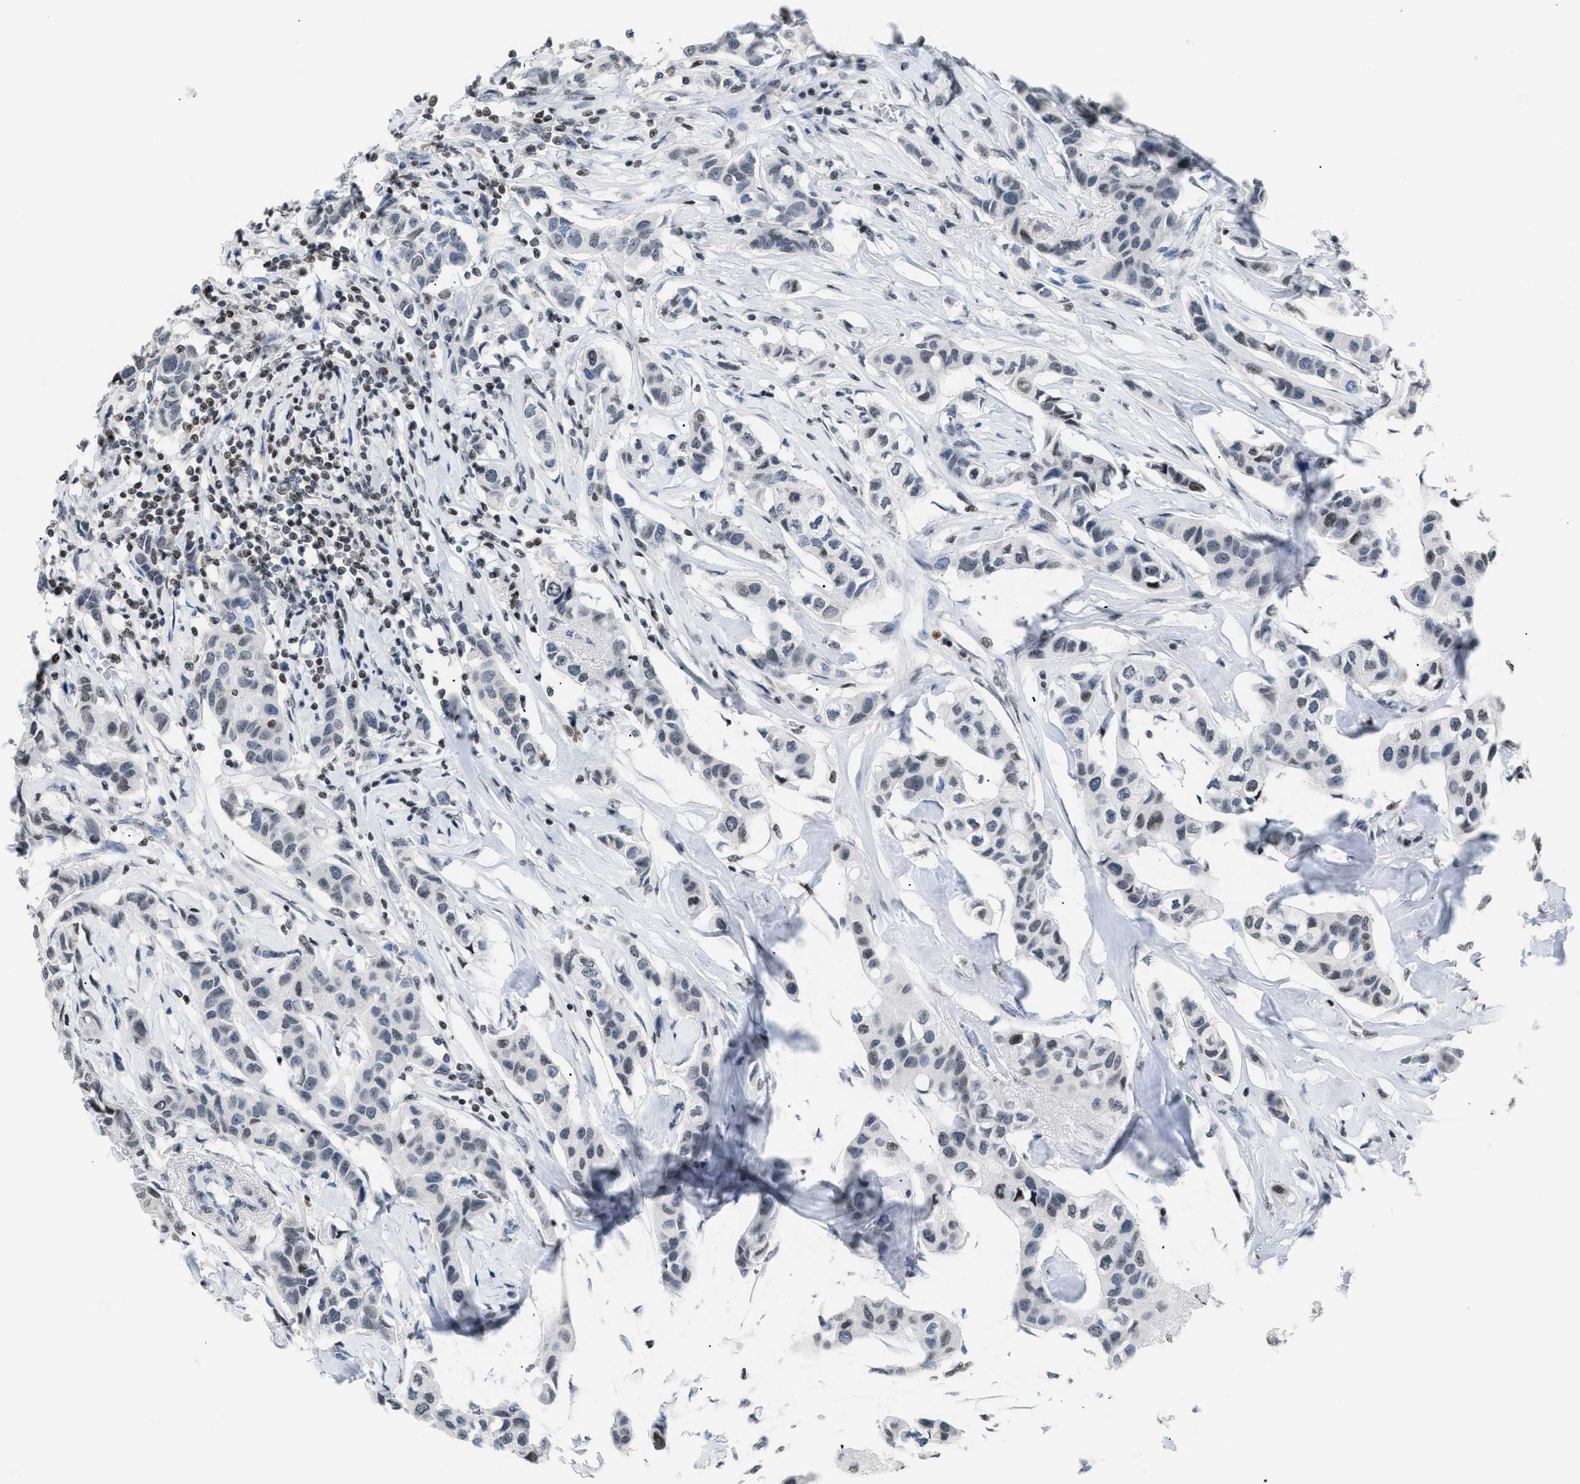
{"staining": {"intensity": "weak", "quantity": "25%-75%", "location": "nuclear"}, "tissue": "breast cancer", "cell_type": "Tumor cells", "image_type": "cancer", "snomed": [{"axis": "morphology", "description": "Duct carcinoma"}, {"axis": "topography", "description": "Breast"}], "caption": "An image of human breast cancer stained for a protein demonstrates weak nuclear brown staining in tumor cells. (Stains: DAB in brown, nuclei in blue, Microscopy: brightfield microscopy at high magnification).", "gene": "HMGN2", "patient": {"sex": "female", "age": 80}}